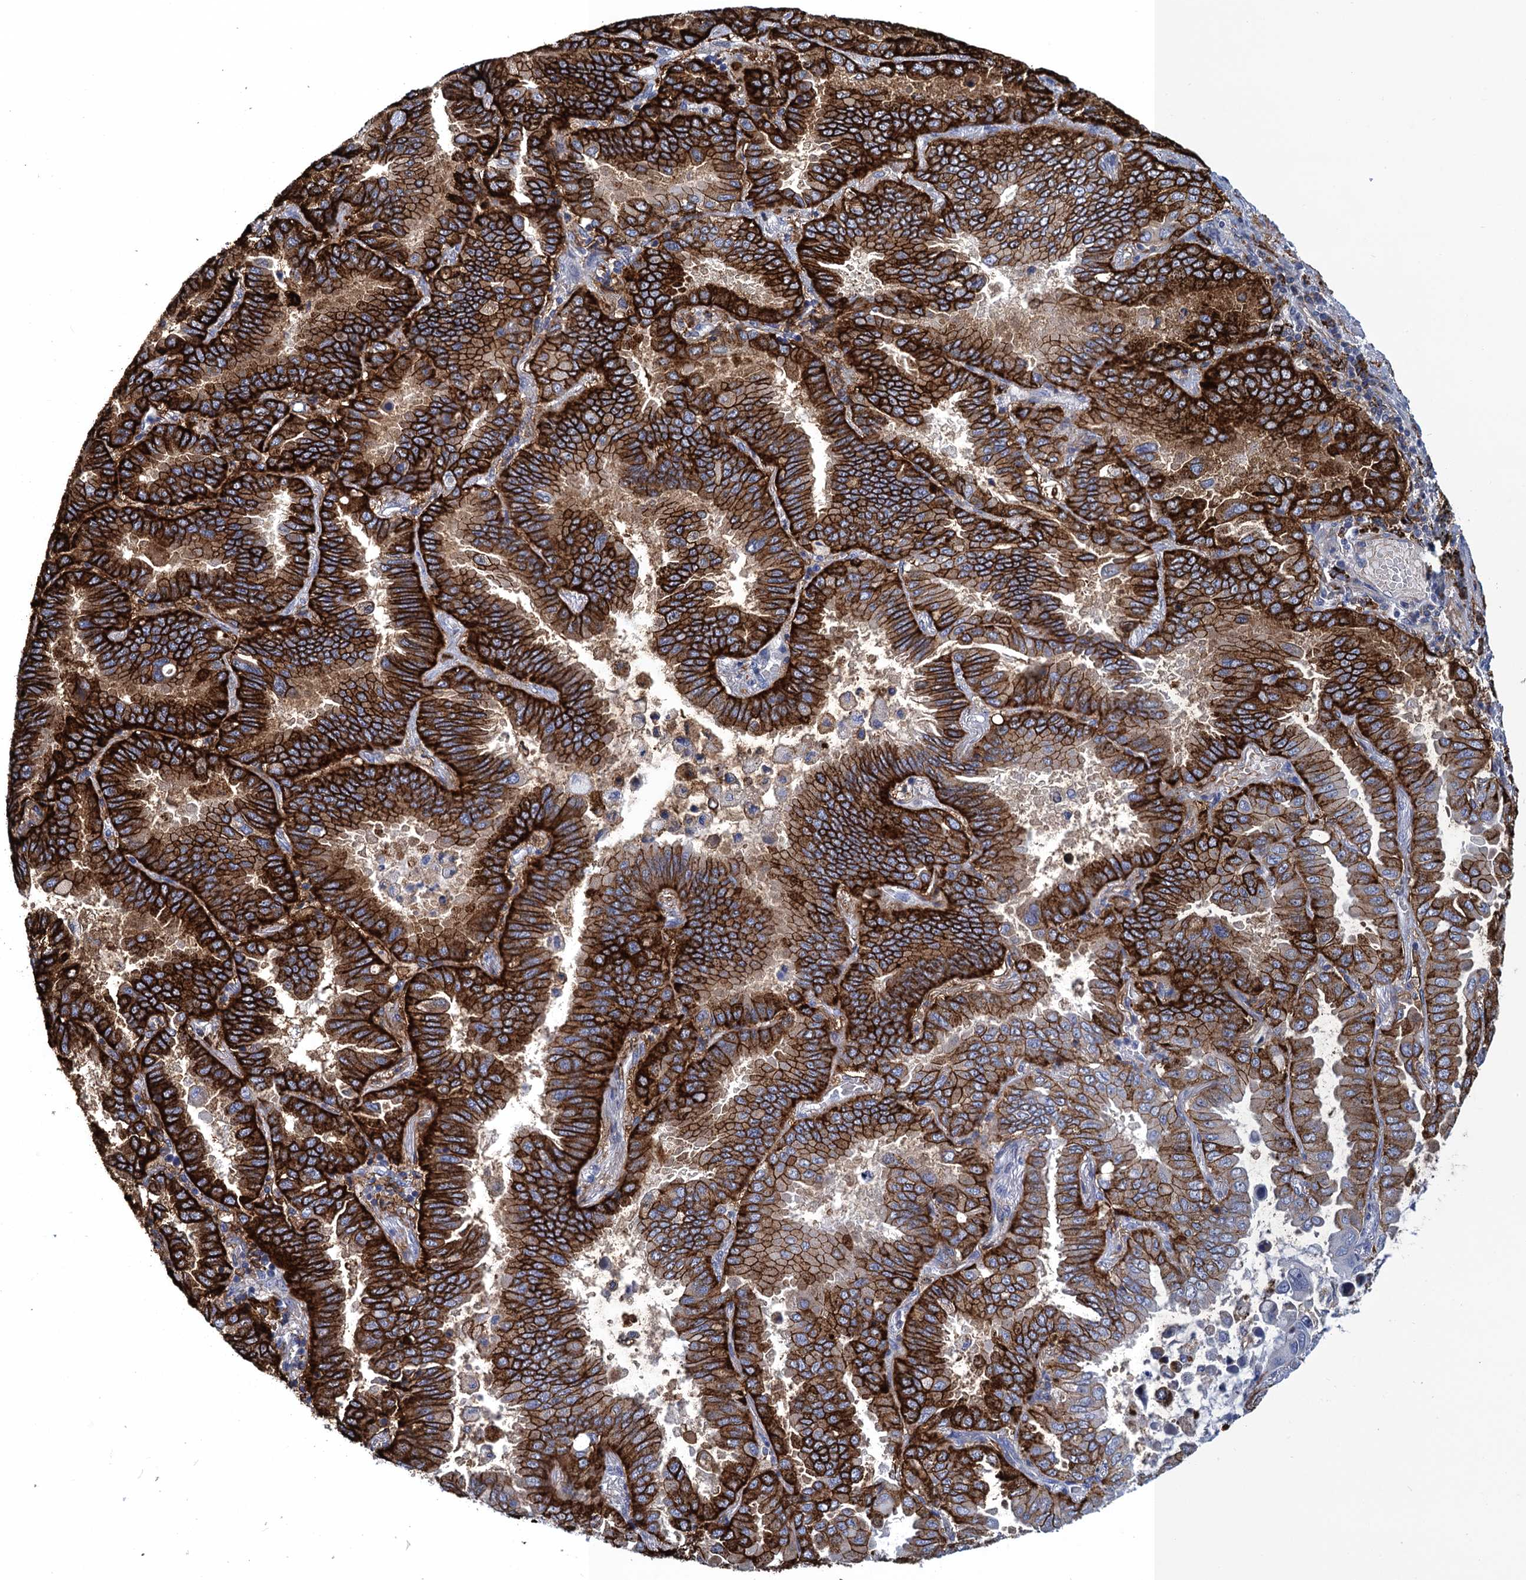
{"staining": {"intensity": "strong", "quantity": "25%-75%", "location": "cytoplasmic/membranous"}, "tissue": "lung cancer", "cell_type": "Tumor cells", "image_type": "cancer", "snomed": [{"axis": "morphology", "description": "Adenocarcinoma, NOS"}, {"axis": "topography", "description": "Lung"}], "caption": "IHC histopathology image of human lung adenocarcinoma stained for a protein (brown), which exhibits high levels of strong cytoplasmic/membranous staining in about 25%-75% of tumor cells.", "gene": "DNHD1", "patient": {"sex": "male", "age": 64}}